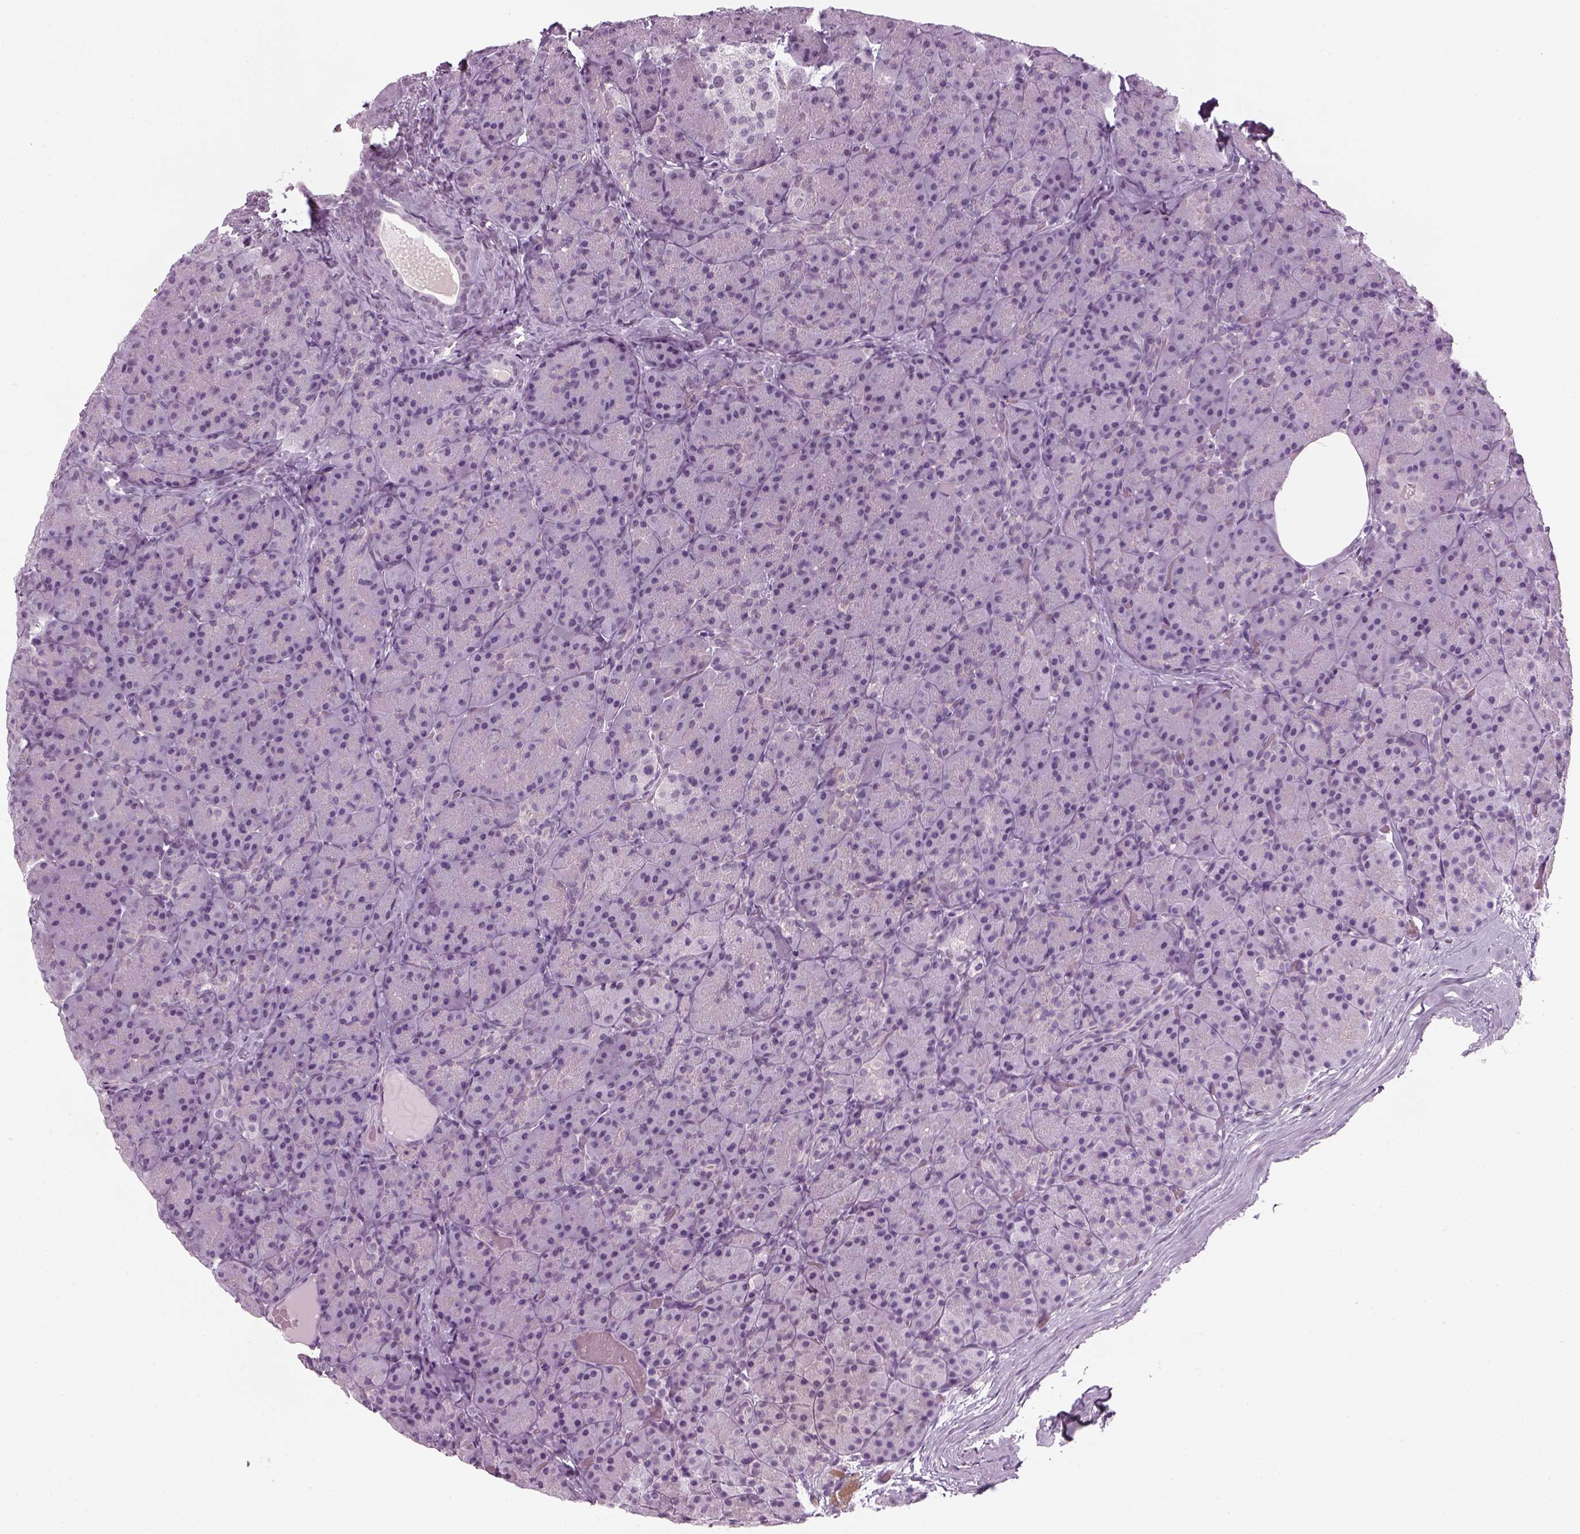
{"staining": {"intensity": "negative", "quantity": "none", "location": "none"}, "tissue": "pancreas", "cell_type": "Exocrine glandular cells", "image_type": "normal", "snomed": [{"axis": "morphology", "description": "Normal tissue, NOS"}, {"axis": "topography", "description": "Pancreas"}], "caption": "Pancreas stained for a protein using IHC displays no staining exocrine glandular cells.", "gene": "KCNG2", "patient": {"sex": "male", "age": 57}}